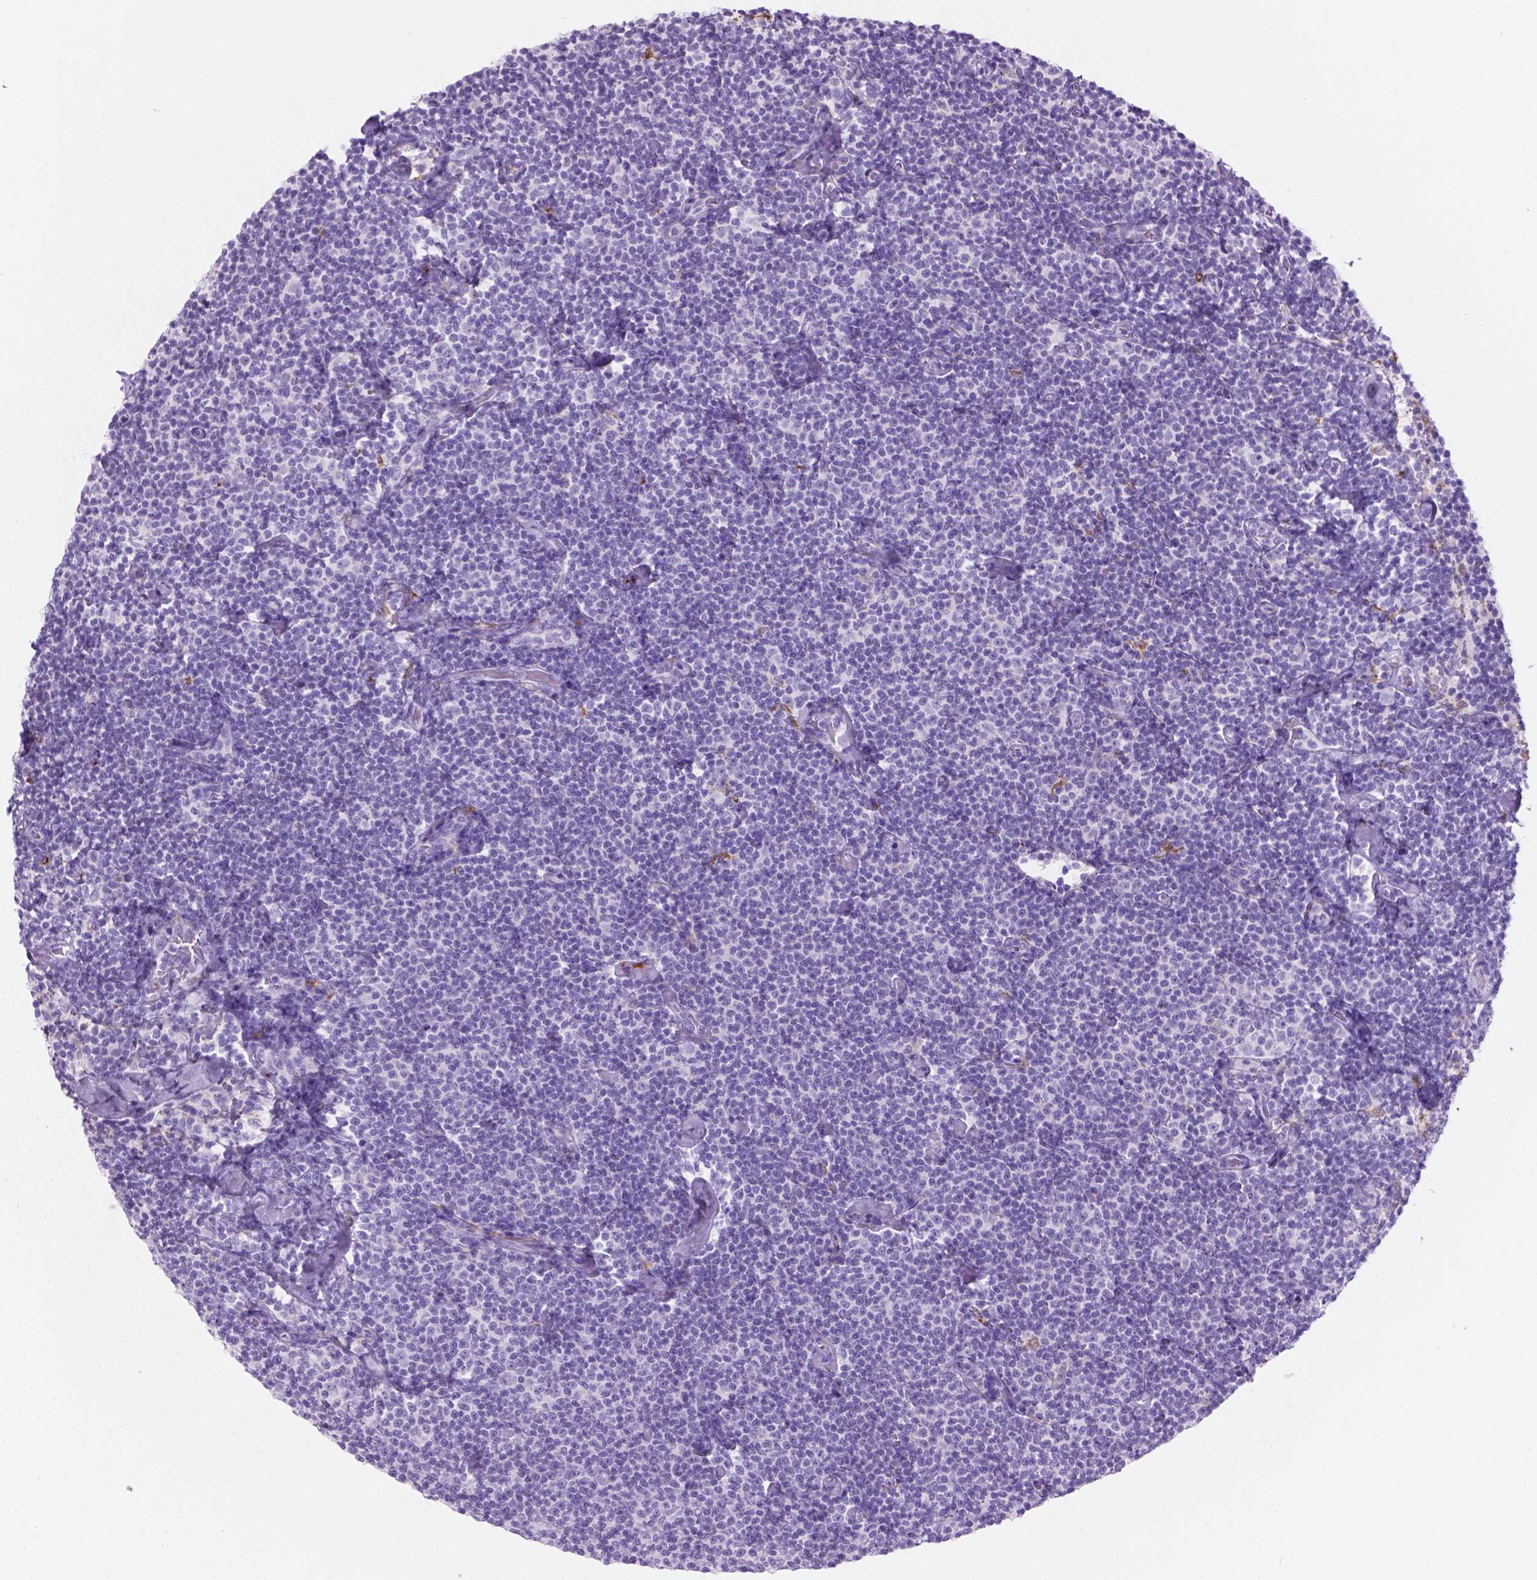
{"staining": {"intensity": "negative", "quantity": "none", "location": "none"}, "tissue": "lymphoma", "cell_type": "Tumor cells", "image_type": "cancer", "snomed": [{"axis": "morphology", "description": "Malignant lymphoma, non-Hodgkin's type, Low grade"}, {"axis": "topography", "description": "Lymph node"}], "caption": "Immunohistochemistry (IHC) micrograph of neoplastic tissue: lymphoma stained with DAB demonstrates no significant protein positivity in tumor cells.", "gene": "GRIN2B", "patient": {"sex": "male", "age": 81}}